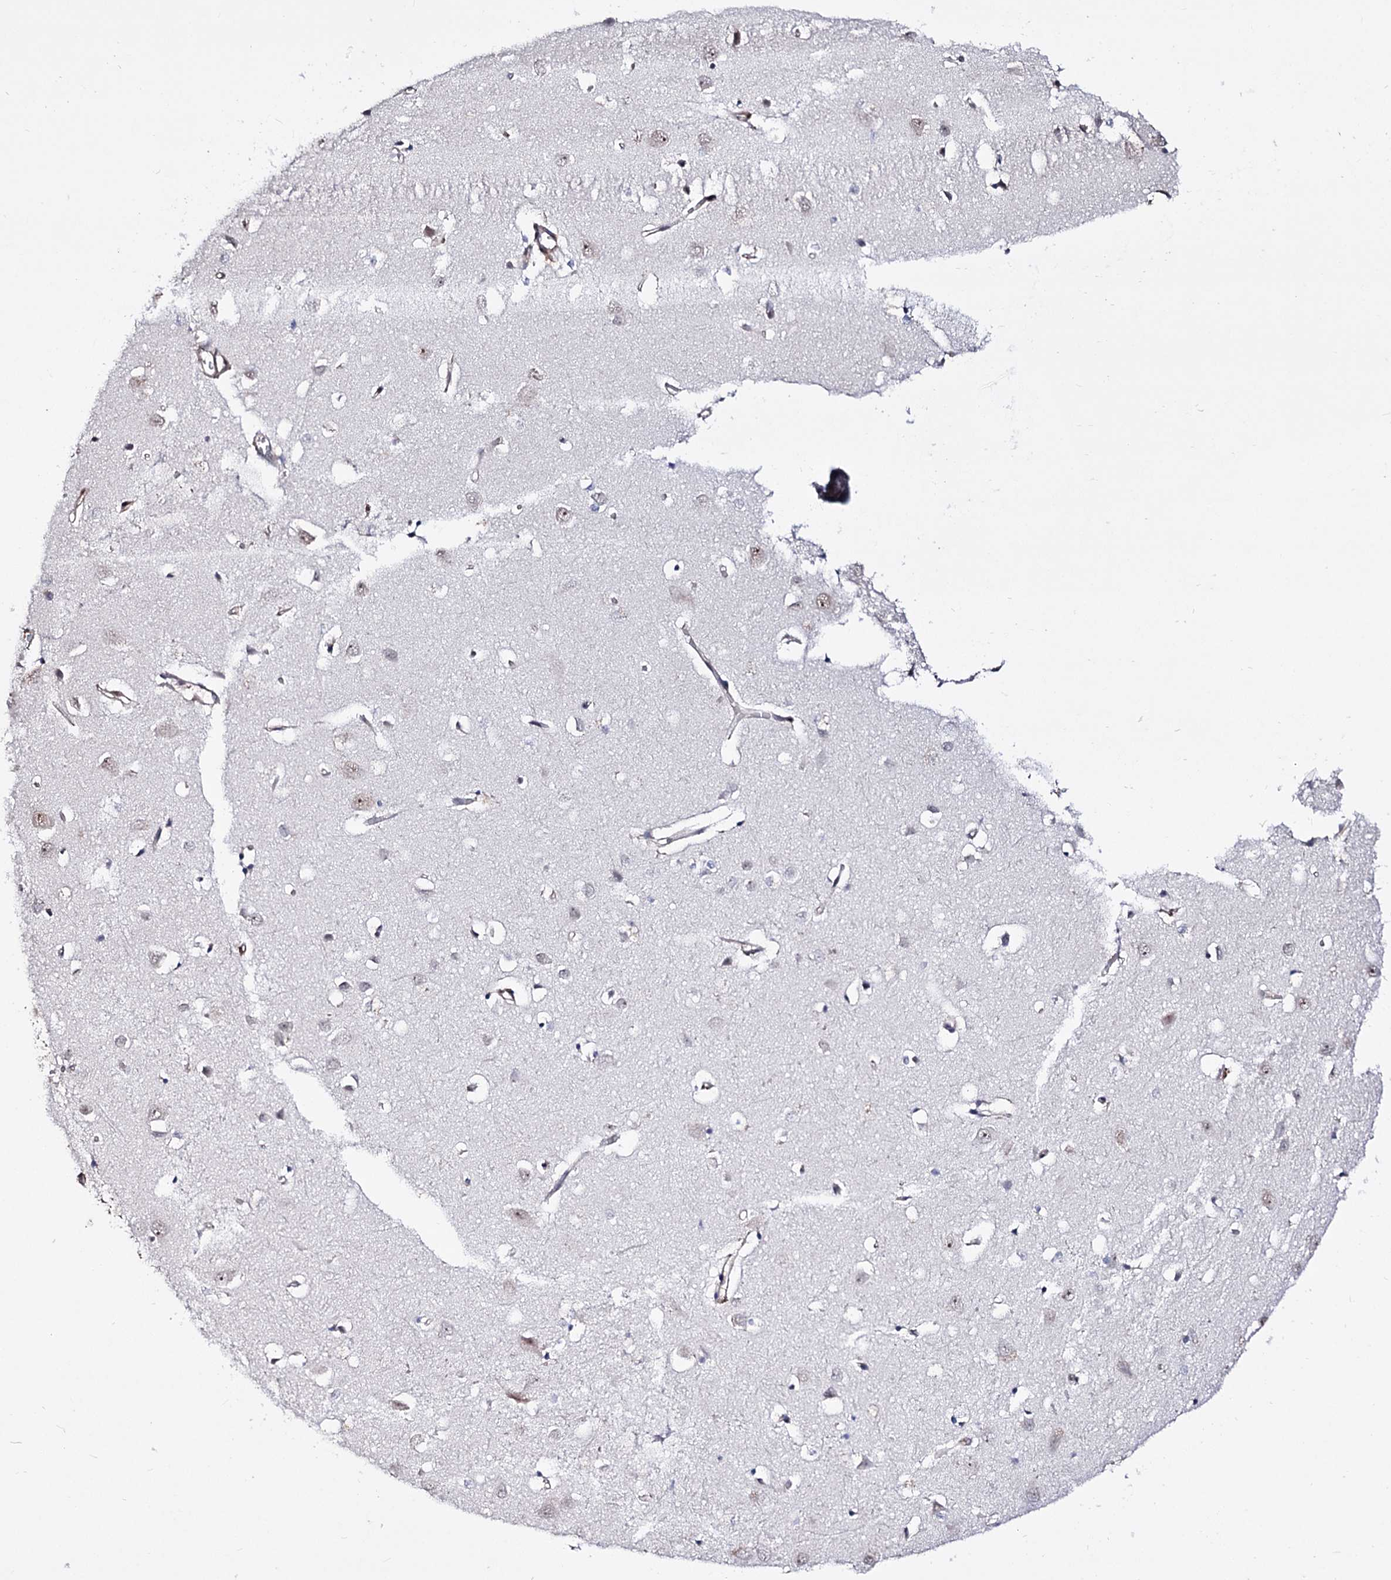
{"staining": {"intensity": "weak", "quantity": "25%-75%", "location": "cytoplasmic/membranous"}, "tissue": "cerebral cortex", "cell_type": "Endothelial cells", "image_type": "normal", "snomed": [{"axis": "morphology", "description": "Normal tissue, NOS"}, {"axis": "topography", "description": "Cerebral cortex"}], "caption": "Weak cytoplasmic/membranous expression is appreciated in approximately 25%-75% of endothelial cells in normal cerebral cortex.", "gene": "CHMP7", "patient": {"sex": "female", "age": 64}}